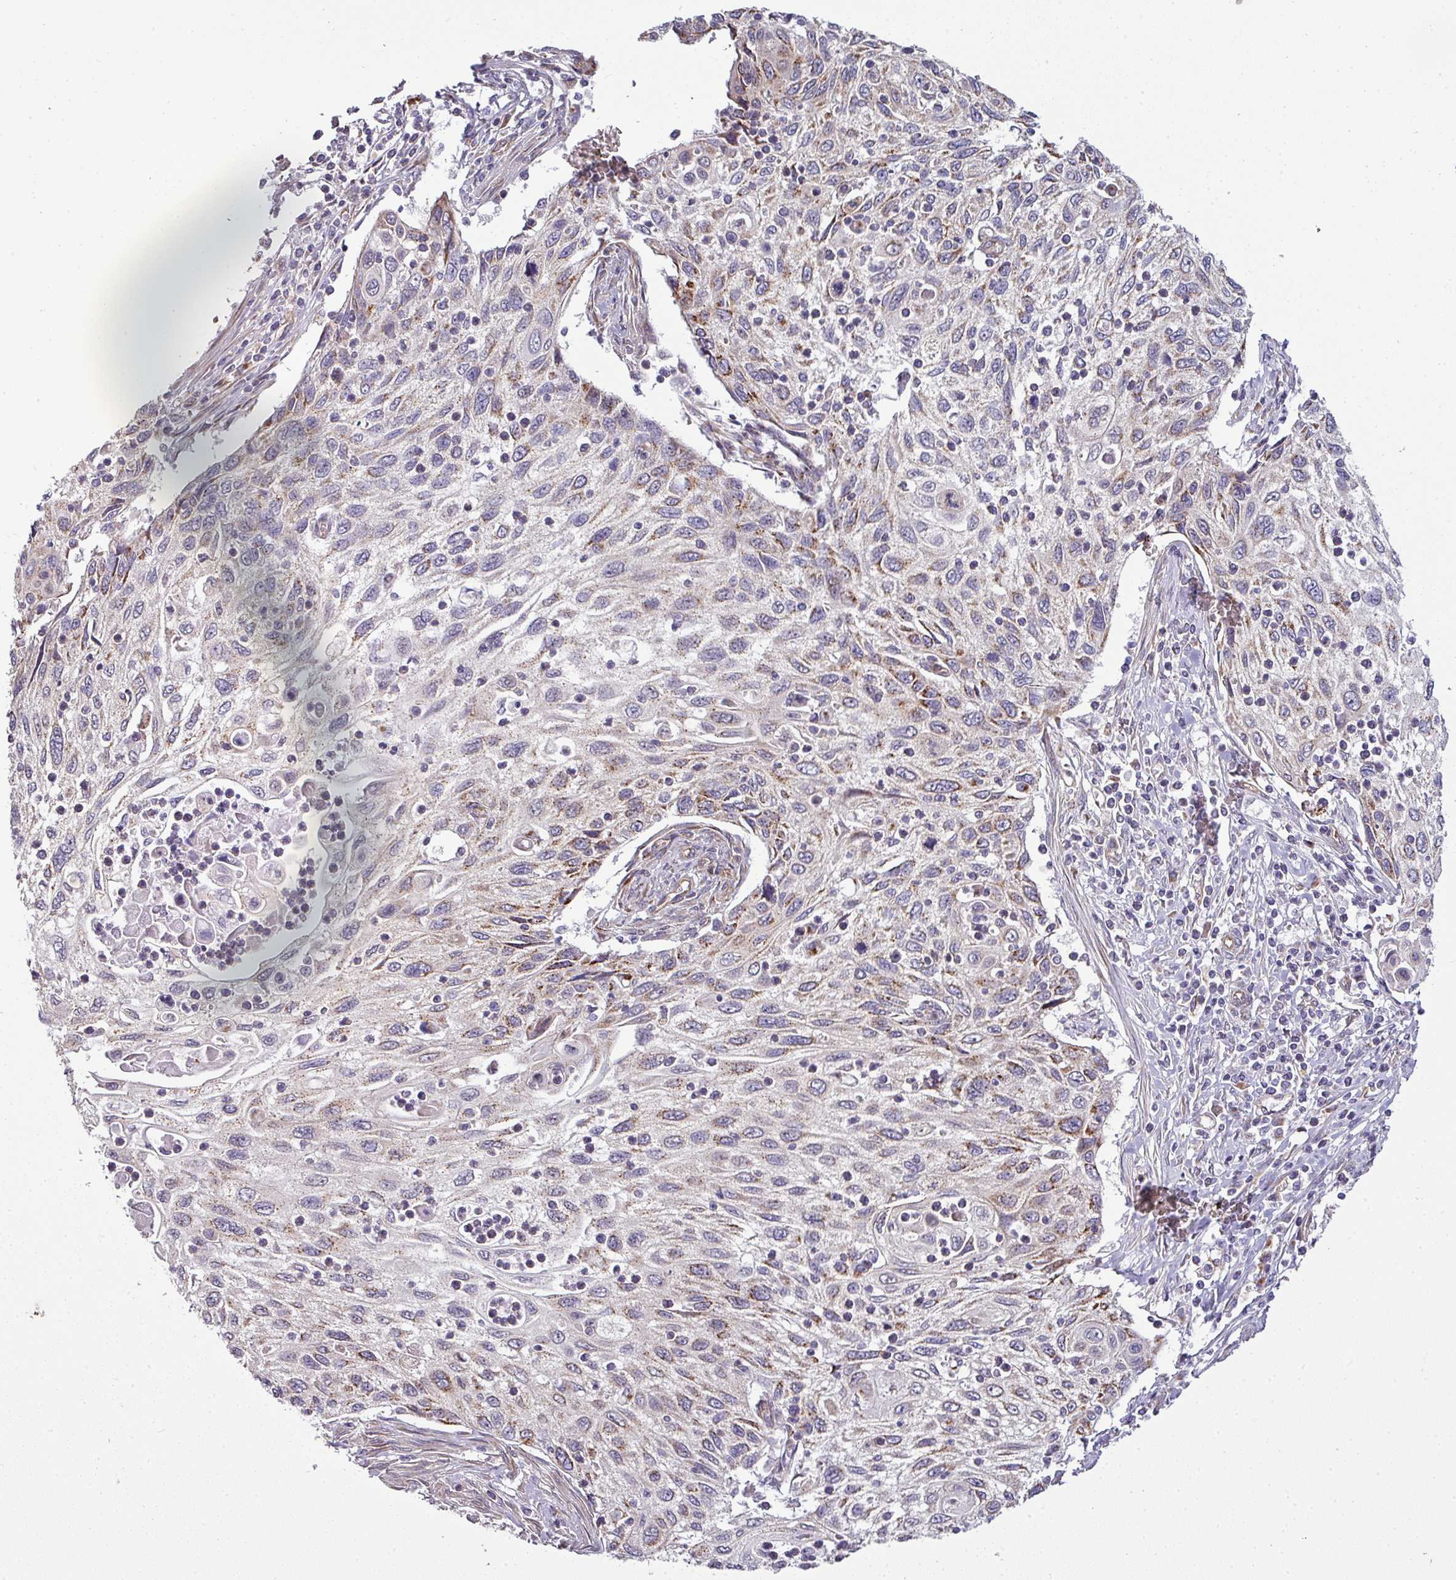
{"staining": {"intensity": "moderate", "quantity": "25%-75%", "location": "cytoplasmic/membranous"}, "tissue": "cervical cancer", "cell_type": "Tumor cells", "image_type": "cancer", "snomed": [{"axis": "morphology", "description": "Squamous cell carcinoma, NOS"}, {"axis": "topography", "description": "Cervix"}], "caption": "Immunohistochemical staining of human squamous cell carcinoma (cervical) reveals medium levels of moderate cytoplasmic/membranous protein staining in approximately 25%-75% of tumor cells. (Stains: DAB (3,3'-diaminobenzidine) in brown, nuclei in blue, Microscopy: brightfield microscopy at high magnification).", "gene": "TIMMDC1", "patient": {"sex": "female", "age": 70}}